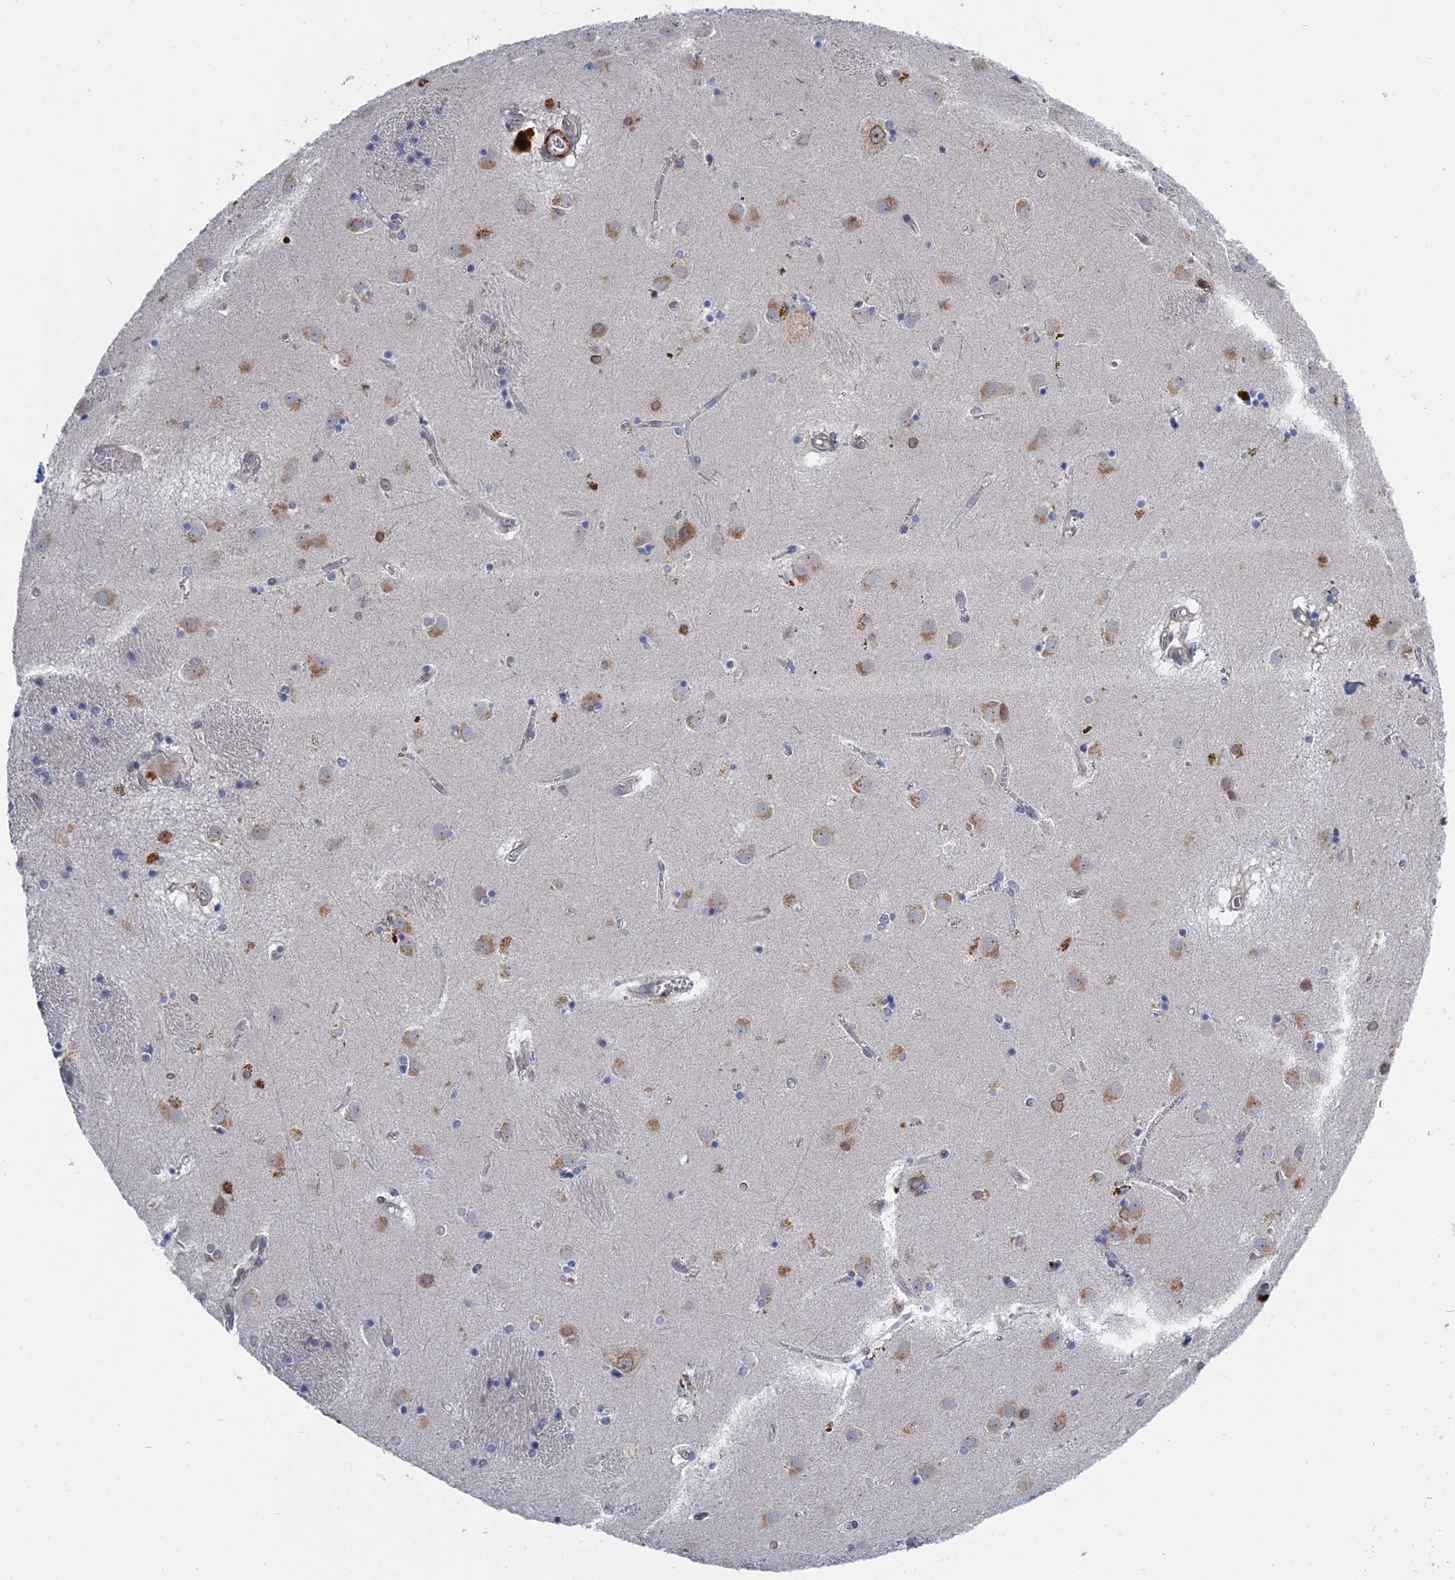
{"staining": {"intensity": "negative", "quantity": "none", "location": "none"}, "tissue": "caudate", "cell_type": "Glial cells", "image_type": "normal", "snomed": [{"axis": "morphology", "description": "Normal tissue, NOS"}, {"axis": "topography", "description": "Lateral ventricle wall"}], "caption": "Immunohistochemistry (IHC) of normal caudate displays no staining in glial cells.", "gene": "MTRF1", "patient": {"sex": "male", "age": 70}}